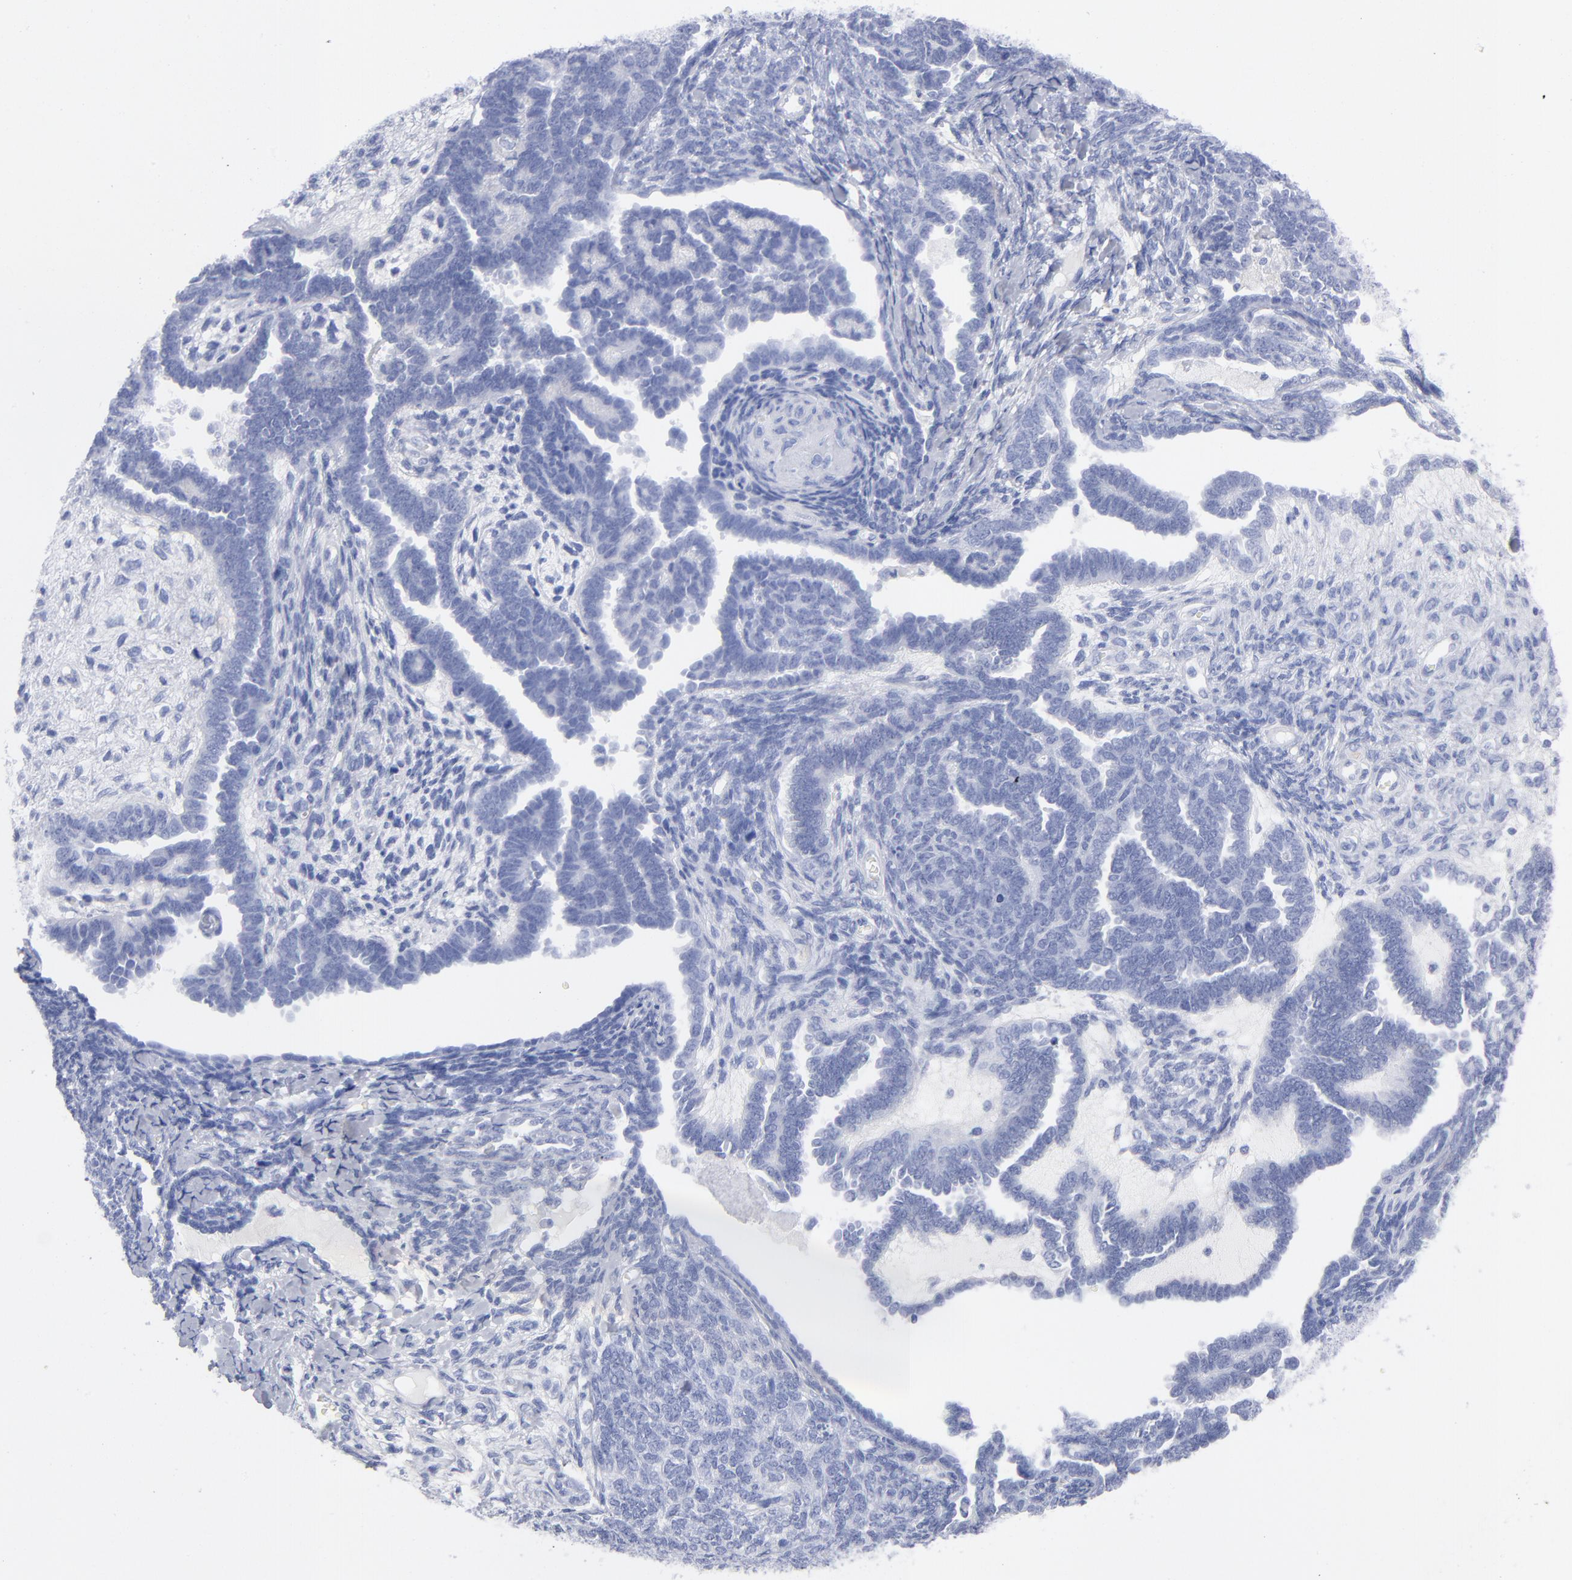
{"staining": {"intensity": "negative", "quantity": "none", "location": "none"}, "tissue": "endometrial cancer", "cell_type": "Tumor cells", "image_type": "cancer", "snomed": [{"axis": "morphology", "description": "Neoplasm, malignant, NOS"}, {"axis": "topography", "description": "Endometrium"}], "caption": "A photomicrograph of human endometrial cancer is negative for staining in tumor cells.", "gene": "ARG1", "patient": {"sex": "female", "age": 74}}